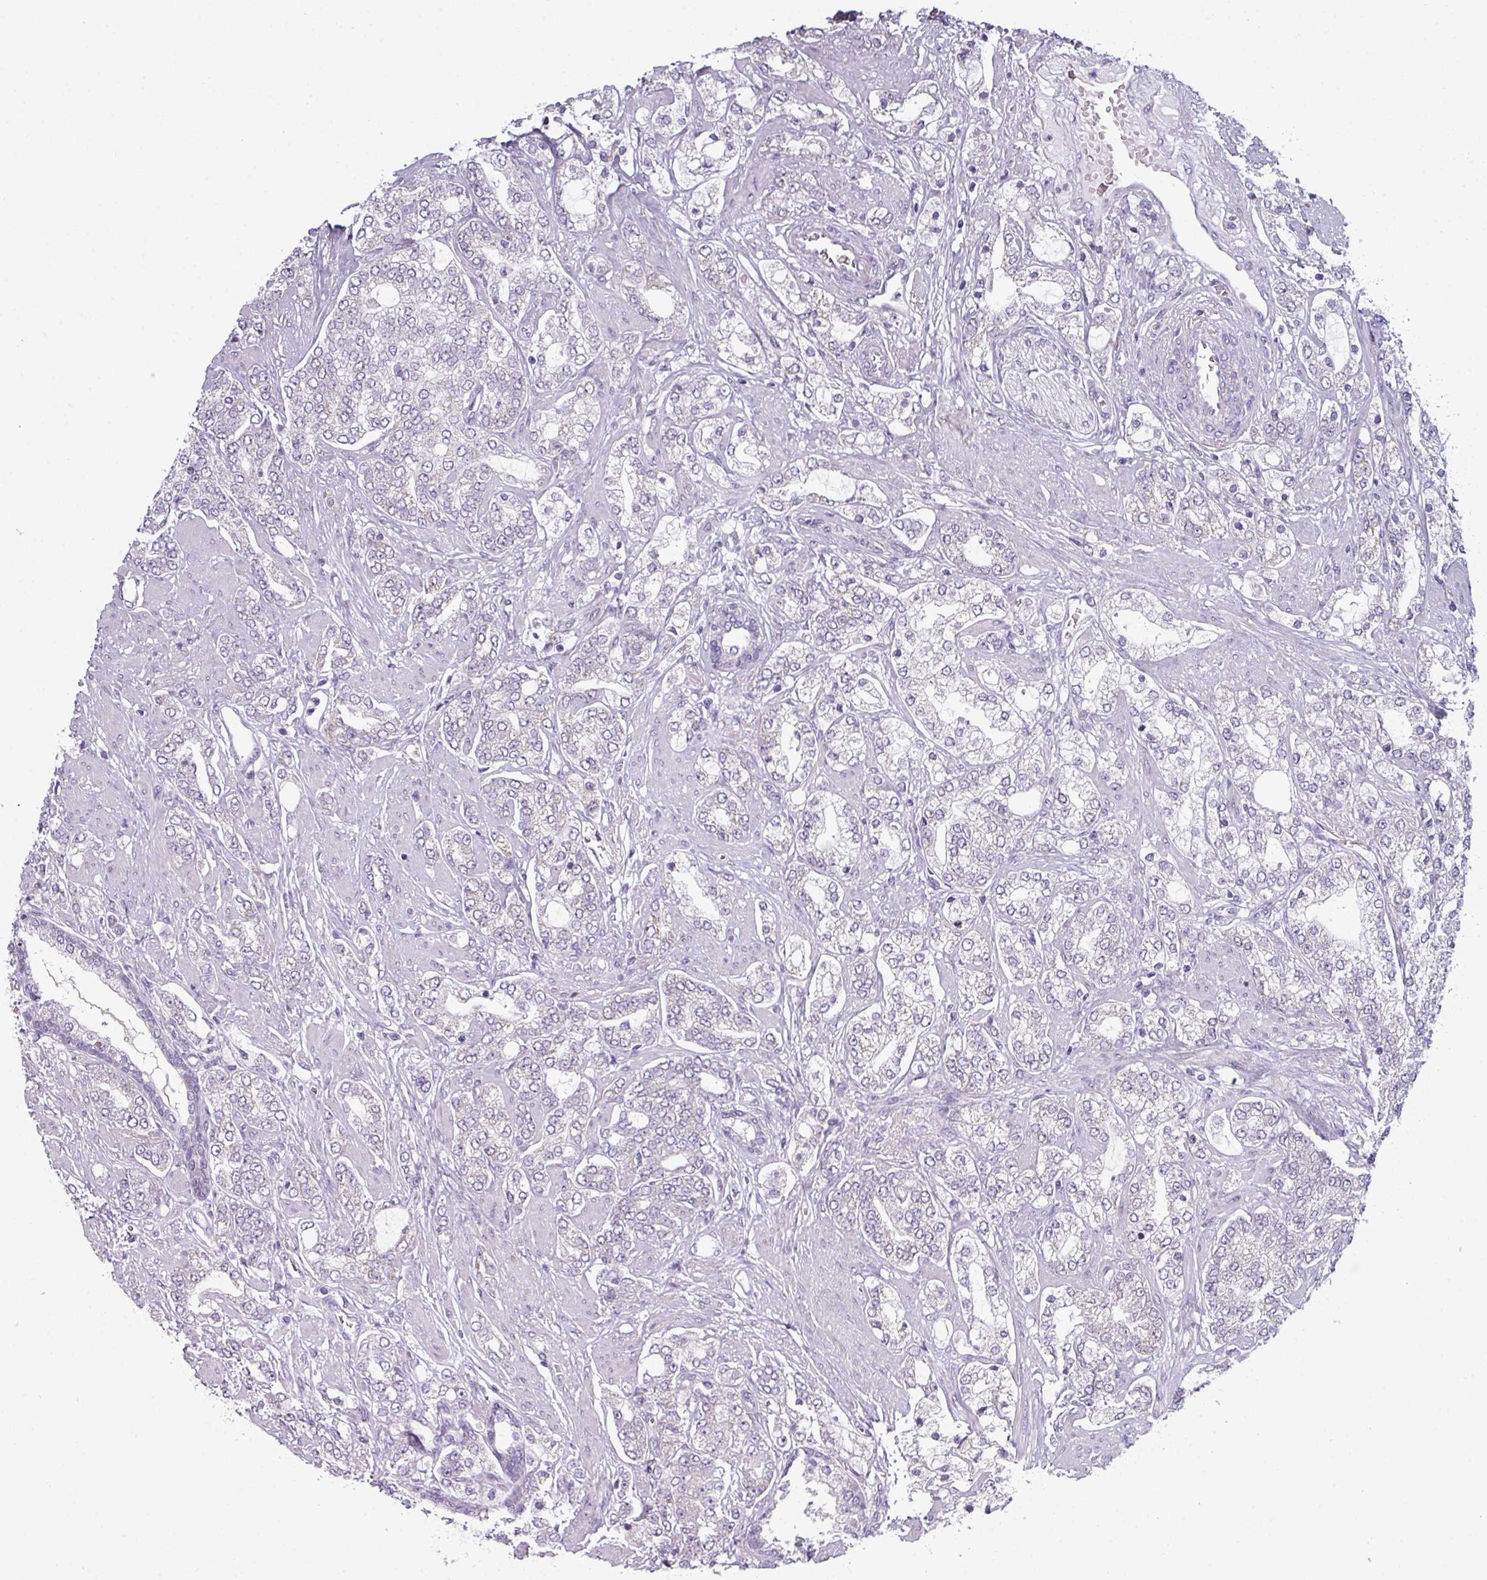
{"staining": {"intensity": "negative", "quantity": "none", "location": "none"}, "tissue": "prostate cancer", "cell_type": "Tumor cells", "image_type": "cancer", "snomed": [{"axis": "morphology", "description": "Adenocarcinoma, High grade"}, {"axis": "topography", "description": "Prostate"}], "caption": "Tumor cells show no significant protein positivity in prostate high-grade adenocarcinoma.", "gene": "ZNF615", "patient": {"sex": "male", "age": 64}}